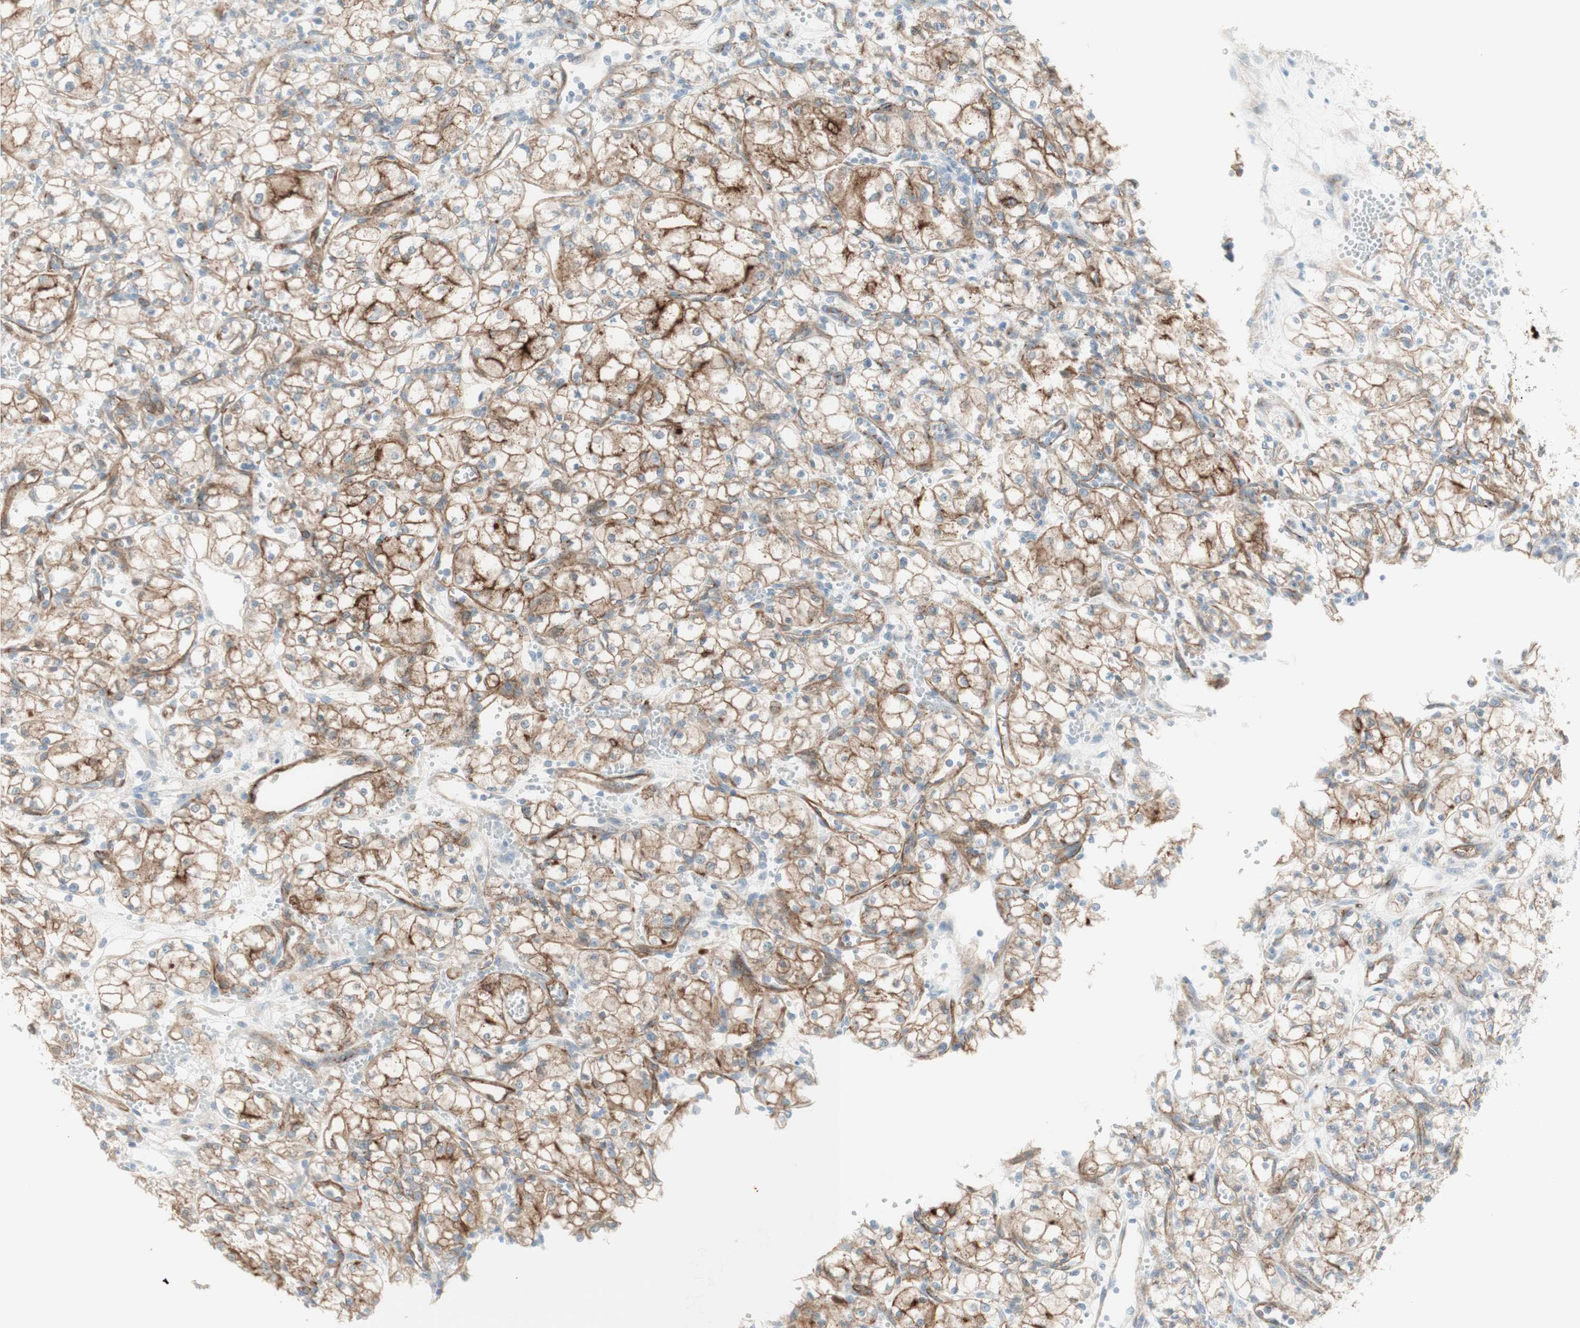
{"staining": {"intensity": "moderate", "quantity": "25%-75%", "location": "cytoplasmic/membranous"}, "tissue": "renal cancer", "cell_type": "Tumor cells", "image_type": "cancer", "snomed": [{"axis": "morphology", "description": "Normal tissue, NOS"}, {"axis": "morphology", "description": "Adenocarcinoma, NOS"}, {"axis": "topography", "description": "Kidney"}], "caption": "Renal cancer (adenocarcinoma) stained for a protein (brown) exhibits moderate cytoplasmic/membranous positive expression in approximately 25%-75% of tumor cells.", "gene": "MYO6", "patient": {"sex": "male", "age": 59}}